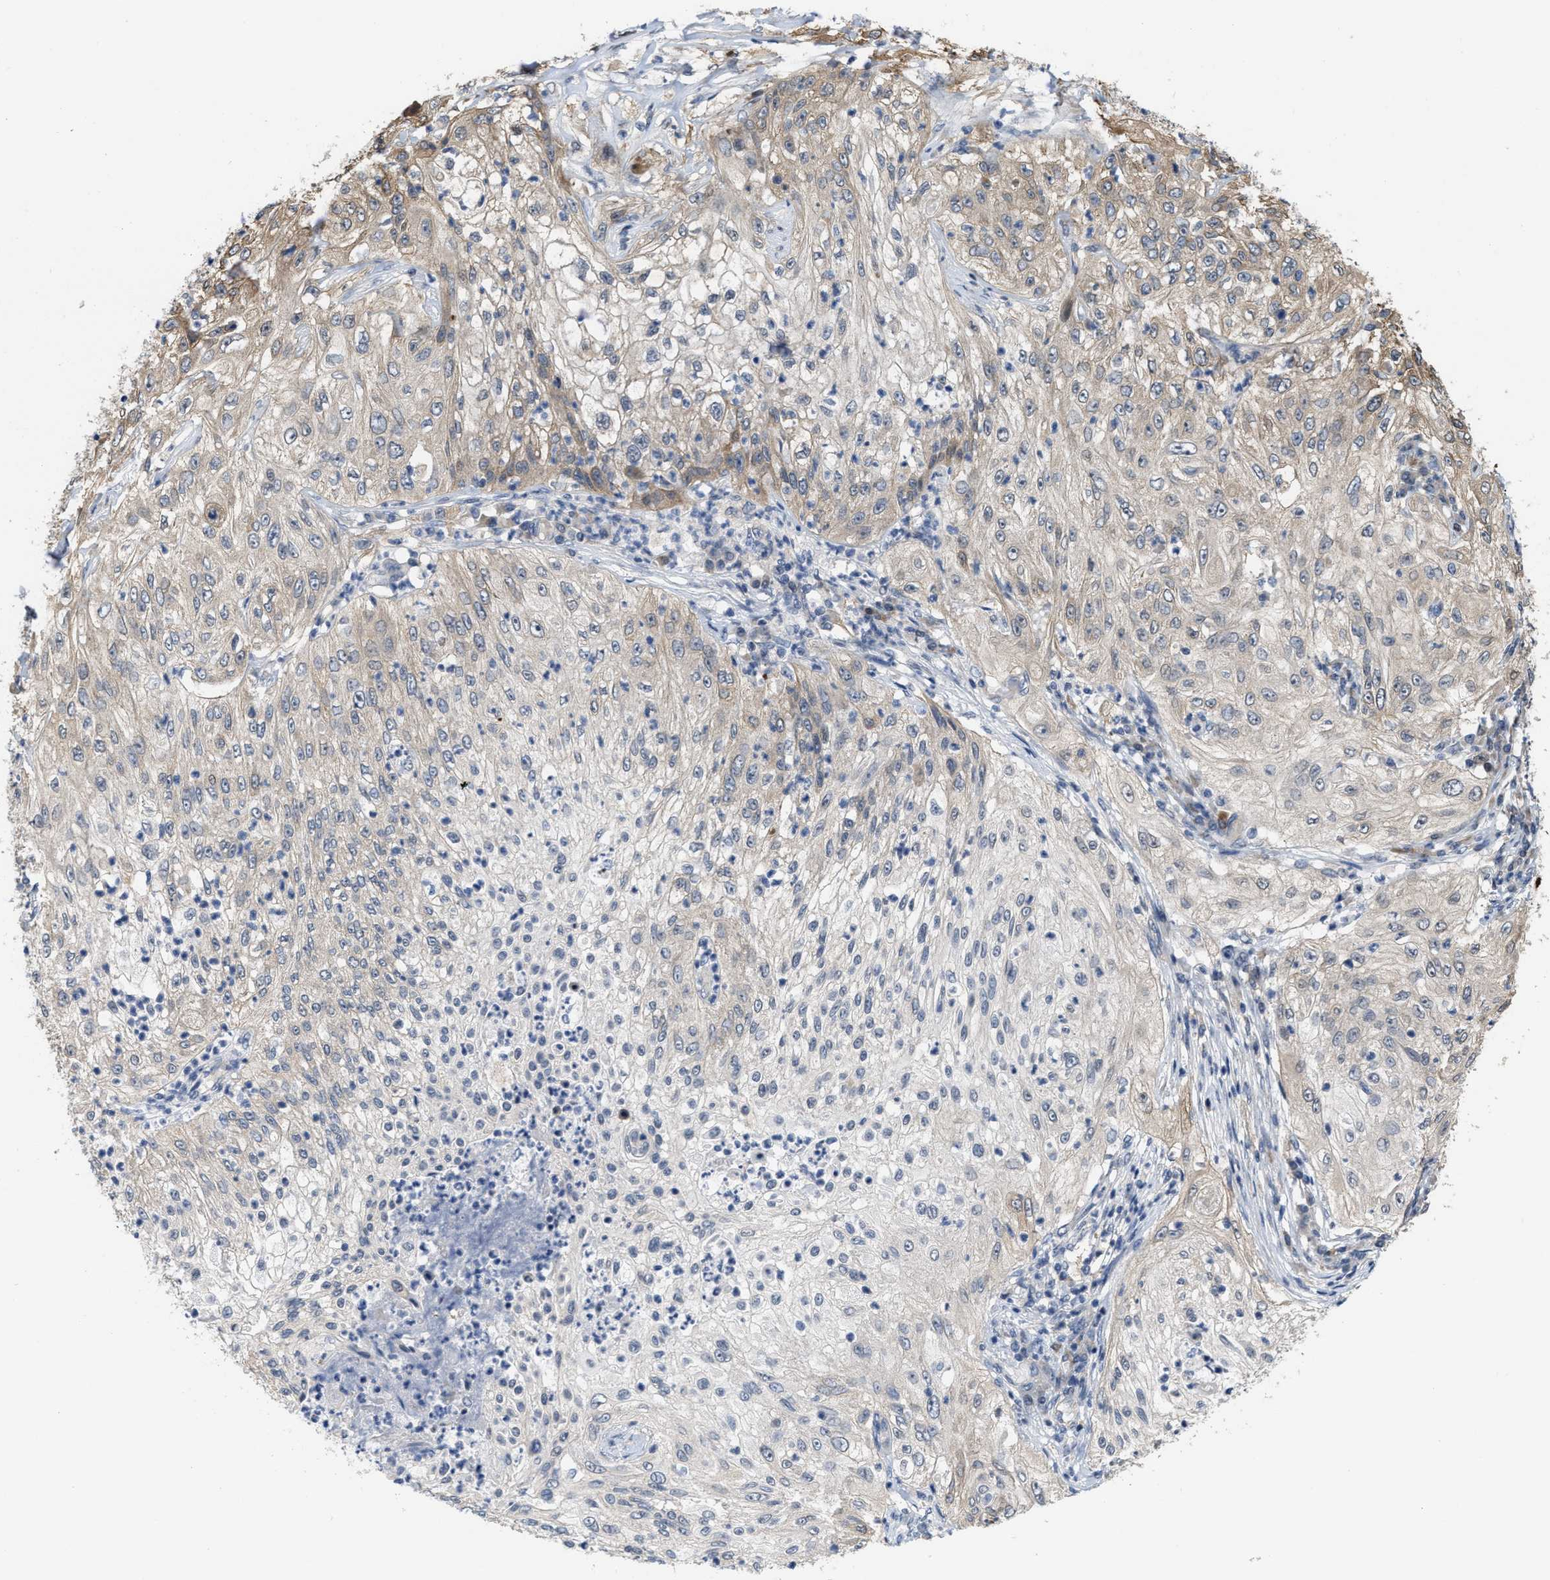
{"staining": {"intensity": "weak", "quantity": "25%-75%", "location": "cytoplasmic/membranous"}, "tissue": "lung cancer", "cell_type": "Tumor cells", "image_type": "cancer", "snomed": [{"axis": "morphology", "description": "Inflammation, NOS"}, {"axis": "morphology", "description": "Squamous cell carcinoma, NOS"}, {"axis": "topography", "description": "Lymph node"}, {"axis": "topography", "description": "Soft tissue"}, {"axis": "topography", "description": "Lung"}], "caption": "Immunohistochemistry (IHC) of human lung squamous cell carcinoma reveals low levels of weak cytoplasmic/membranous staining in approximately 25%-75% of tumor cells.", "gene": "CSNK1A1", "patient": {"sex": "male", "age": 66}}